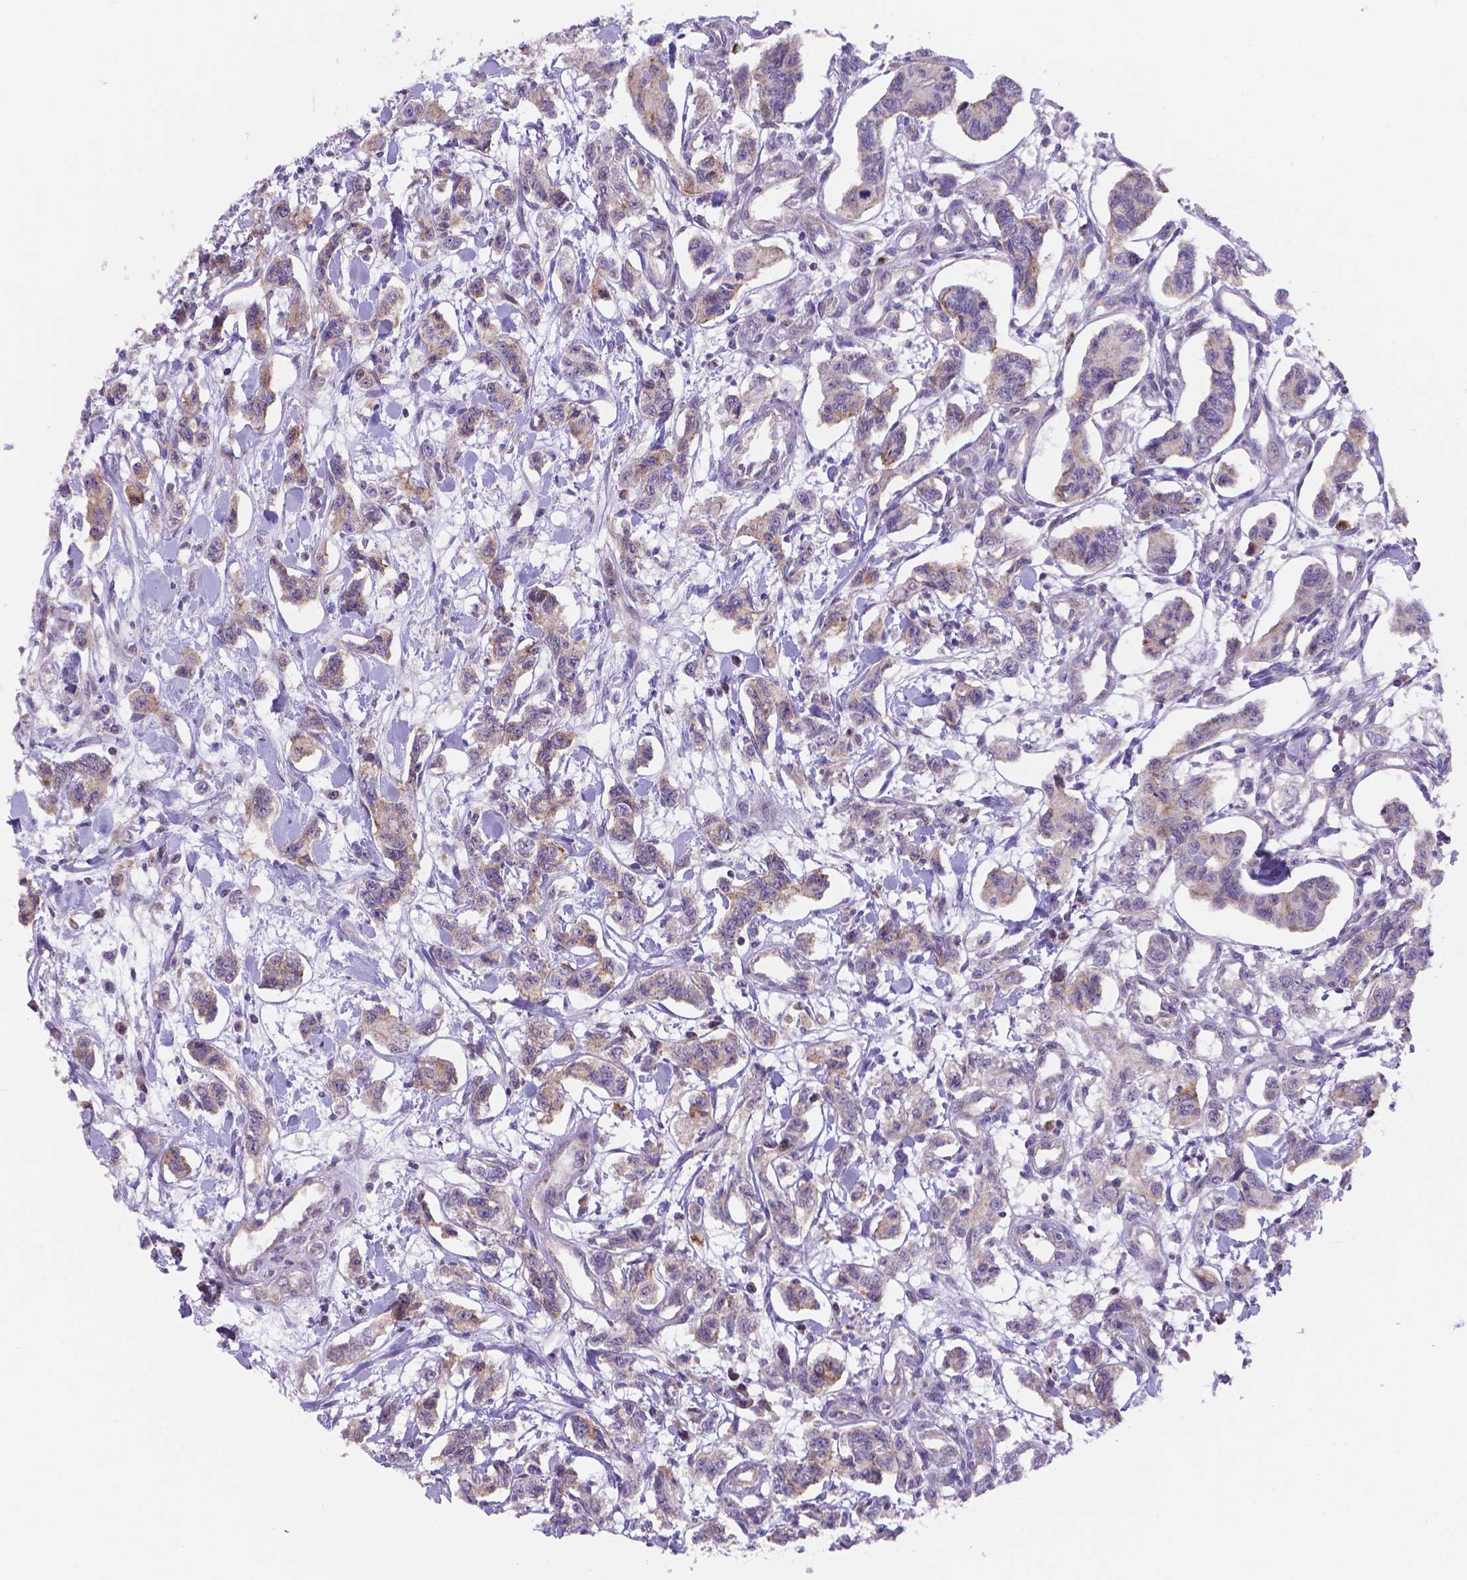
{"staining": {"intensity": "weak", "quantity": "25%-75%", "location": "cytoplasmic/membranous"}, "tissue": "carcinoid", "cell_type": "Tumor cells", "image_type": "cancer", "snomed": [{"axis": "morphology", "description": "Carcinoid, malignant, NOS"}, {"axis": "topography", "description": "Kidney"}], "caption": "IHC of human malignant carcinoid shows low levels of weak cytoplasmic/membranous expression in about 25%-75% of tumor cells.", "gene": "CYYR1", "patient": {"sex": "female", "age": 41}}